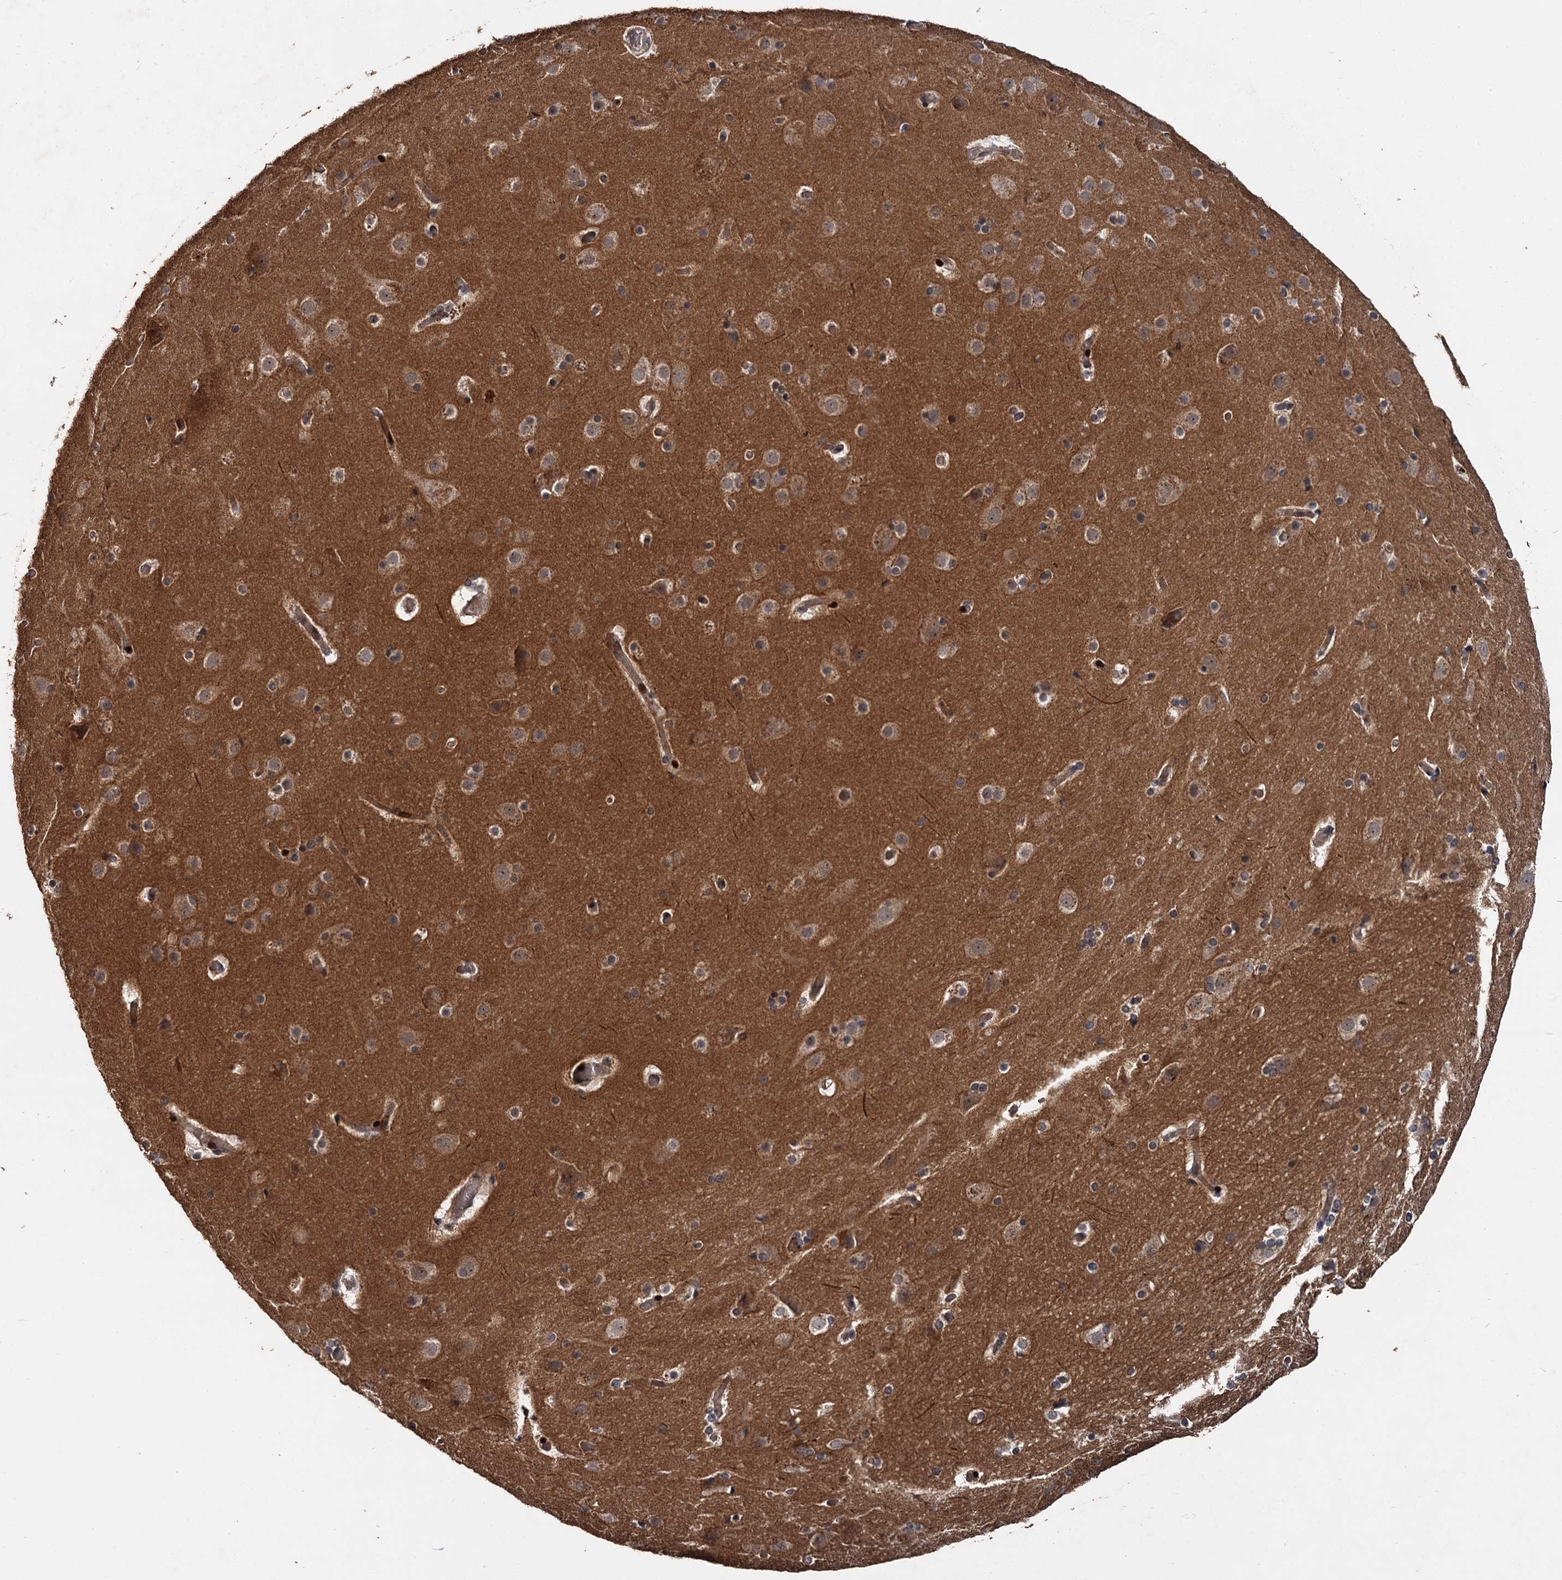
{"staining": {"intensity": "moderate", "quantity": "25%-75%", "location": "cytoplasmic/membranous,nuclear"}, "tissue": "cerebral cortex", "cell_type": "Endothelial cells", "image_type": "normal", "snomed": [{"axis": "morphology", "description": "Normal tissue, NOS"}, {"axis": "topography", "description": "Cerebral cortex"}], "caption": "Cerebral cortex stained for a protein demonstrates moderate cytoplasmic/membranous,nuclear positivity in endothelial cells. Immunohistochemistry (ihc) stains the protein in brown and the nuclei are stained blue.", "gene": "MBD6", "patient": {"sex": "male", "age": 57}}